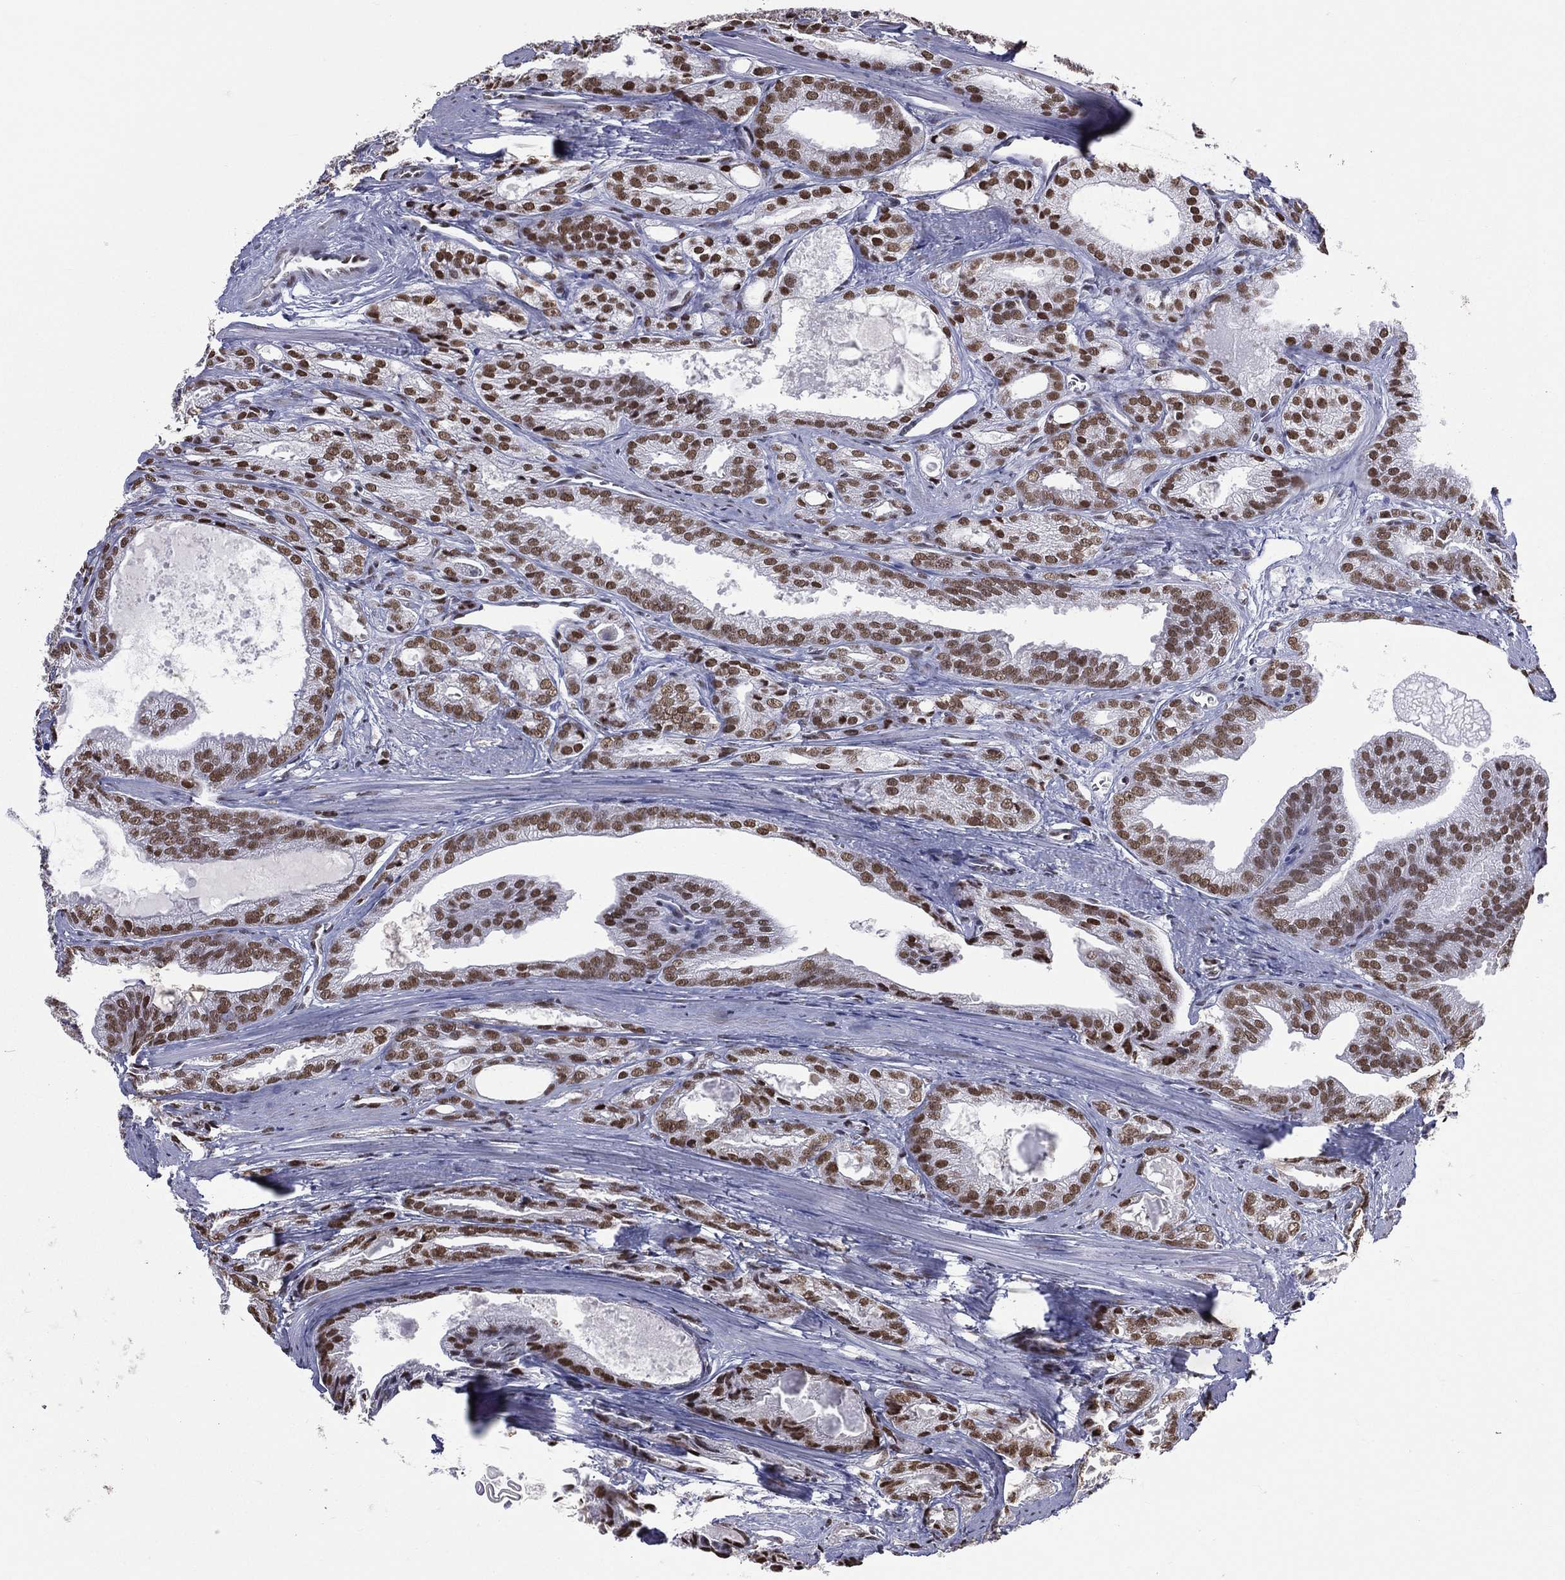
{"staining": {"intensity": "moderate", "quantity": ">75%", "location": "nuclear"}, "tissue": "prostate cancer", "cell_type": "Tumor cells", "image_type": "cancer", "snomed": [{"axis": "morphology", "description": "Adenocarcinoma, NOS"}, {"axis": "morphology", "description": "Adenocarcinoma, High grade"}, {"axis": "topography", "description": "Prostate"}], "caption": "A photomicrograph of prostate cancer (adenocarcinoma (high-grade)) stained for a protein exhibits moderate nuclear brown staining in tumor cells.", "gene": "ZNF7", "patient": {"sex": "male", "age": 70}}